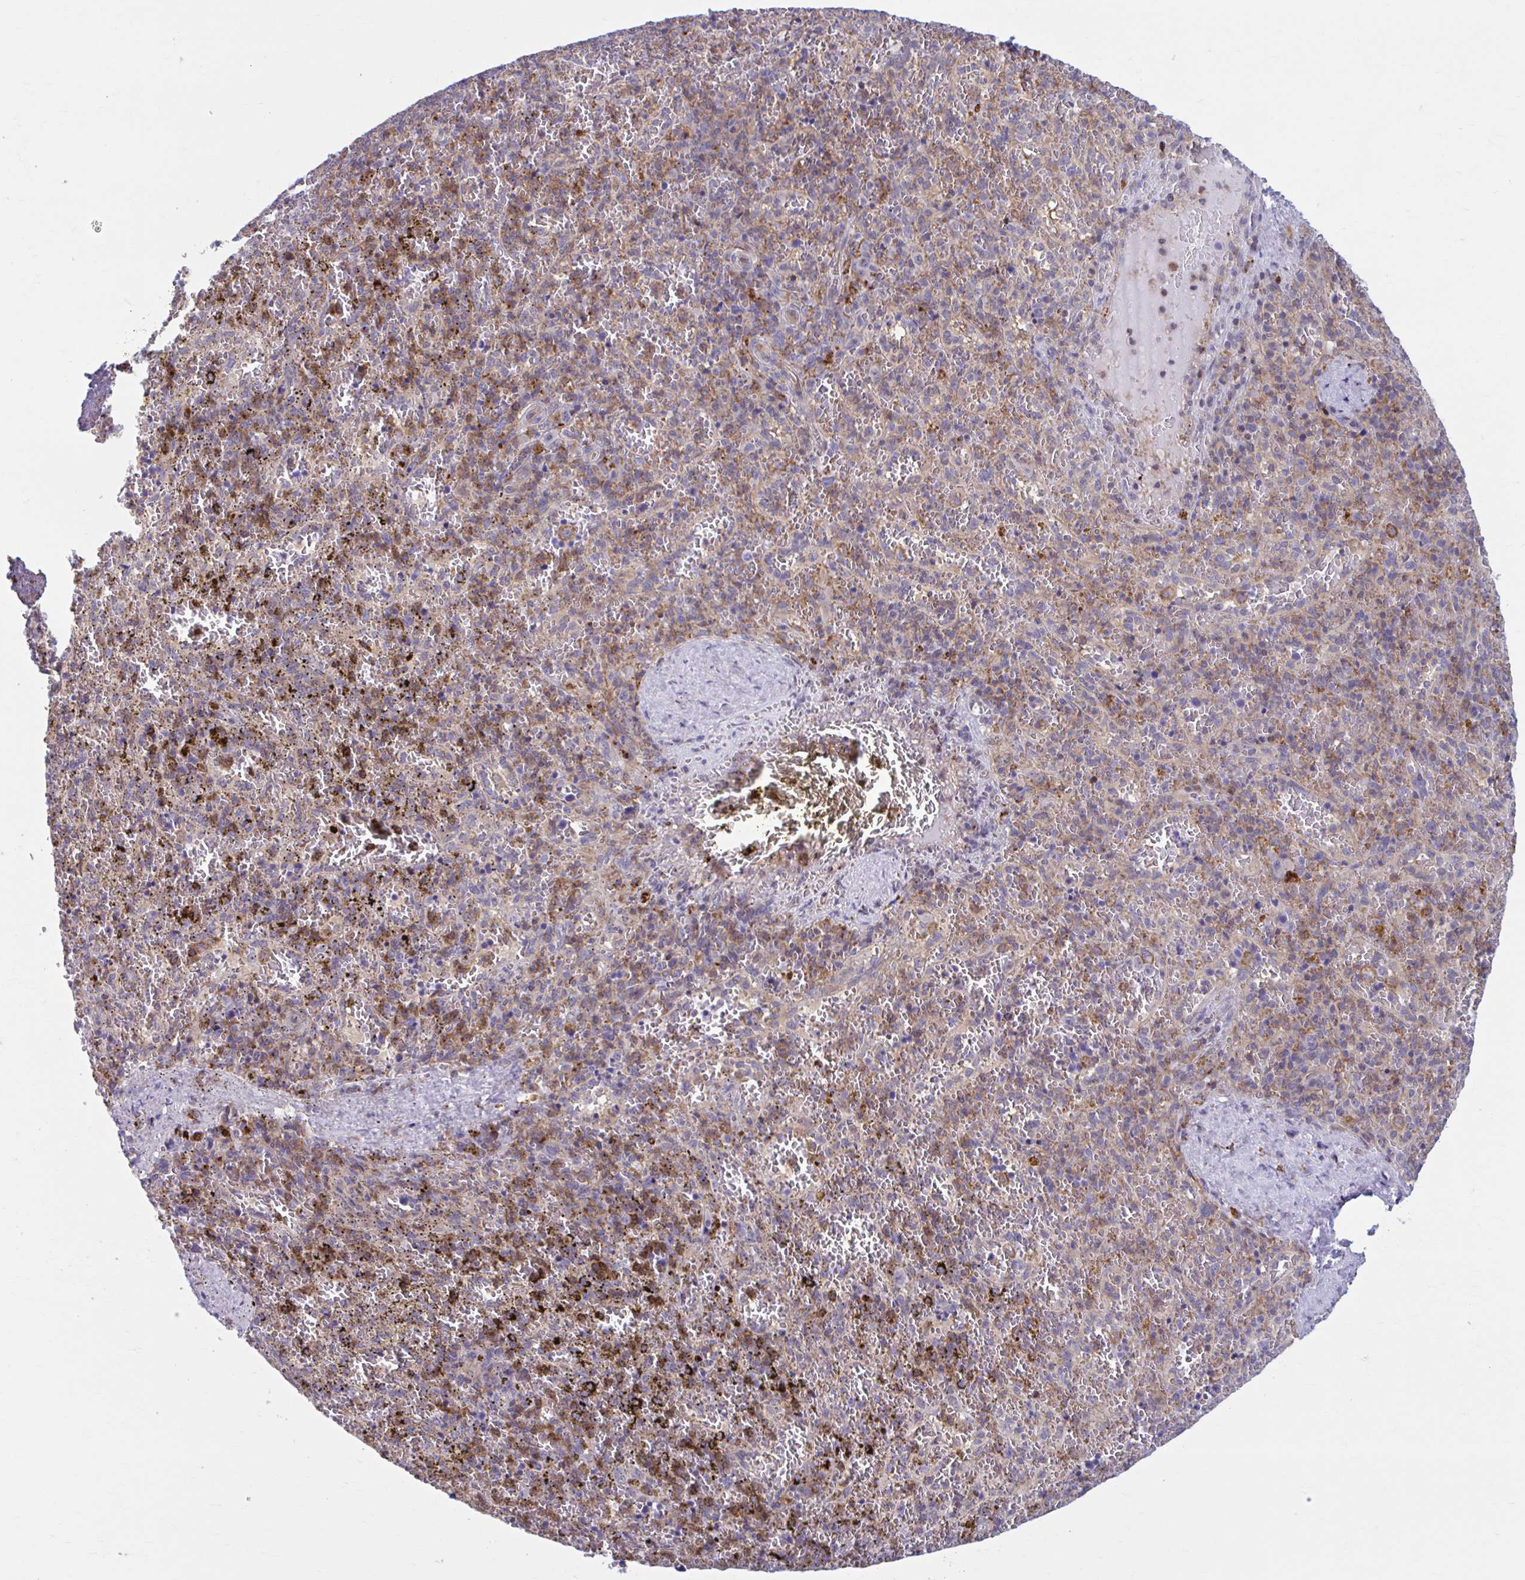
{"staining": {"intensity": "negative", "quantity": "none", "location": "none"}, "tissue": "spleen", "cell_type": "Cells in red pulp", "image_type": "normal", "snomed": [{"axis": "morphology", "description": "Normal tissue, NOS"}, {"axis": "topography", "description": "Spleen"}], "caption": "Cells in red pulp are negative for protein expression in benign human spleen. Brightfield microscopy of IHC stained with DAB (brown) and hematoxylin (blue), captured at high magnification.", "gene": "ADAT3", "patient": {"sex": "female", "age": 50}}